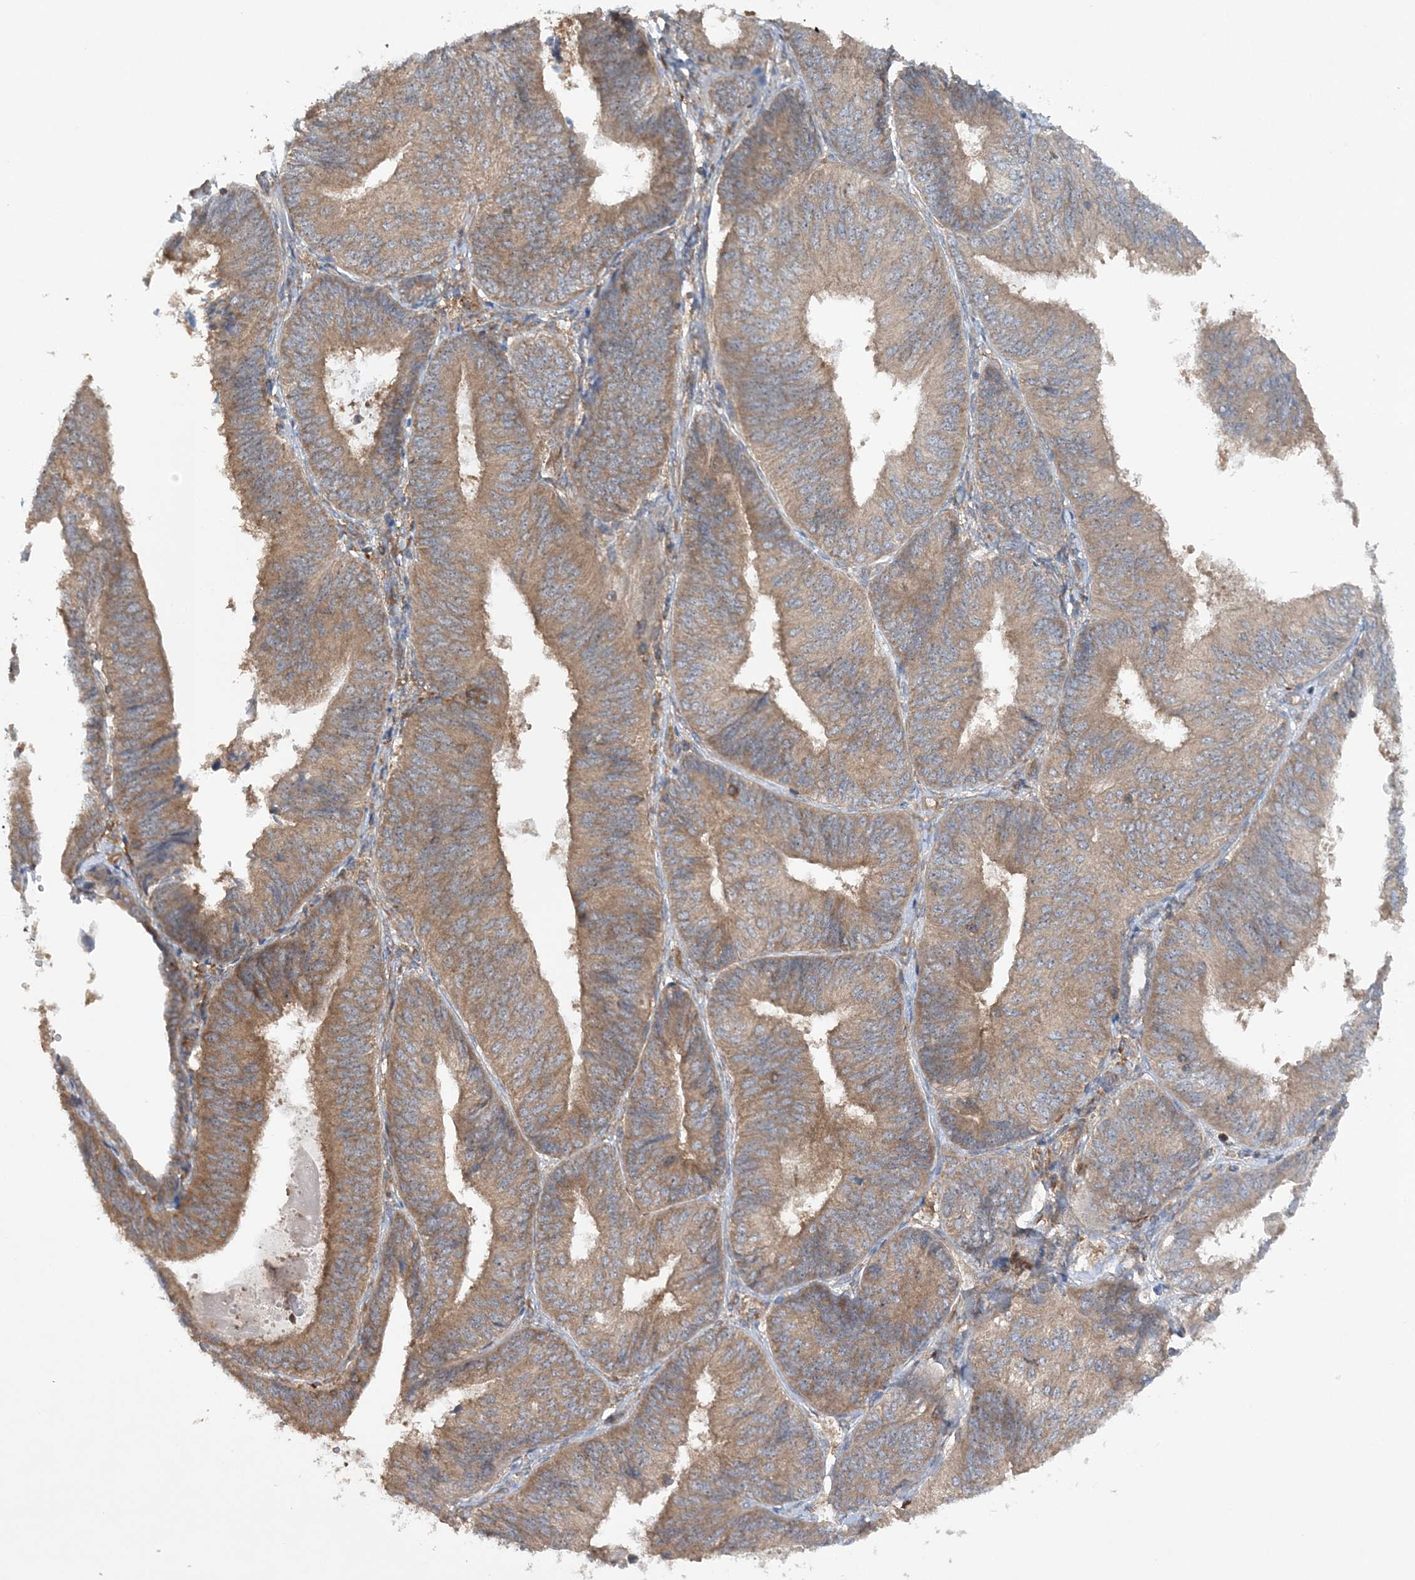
{"staining": {"intensity": "moderate", "quantity": "25%-75%", "location": "cytoplasmic/membranous"}, "tissue": "endometrial cancer", "cell_type": "Tumor cells", "image_type": "cancer", "snomed": [{"axis": "morphology", "description": "Adenocarcinoma, NOS"}, {"axis": "topography", "description": "Endometrium"}], "caption": "Protein expression analysis of human endometrial cancer reveals moderate cytoplasmic/membranous staining in about 25%-75% of tumor cells.", "gene": "ACAP2", "patient": {"sex": "female", "age": 58}}